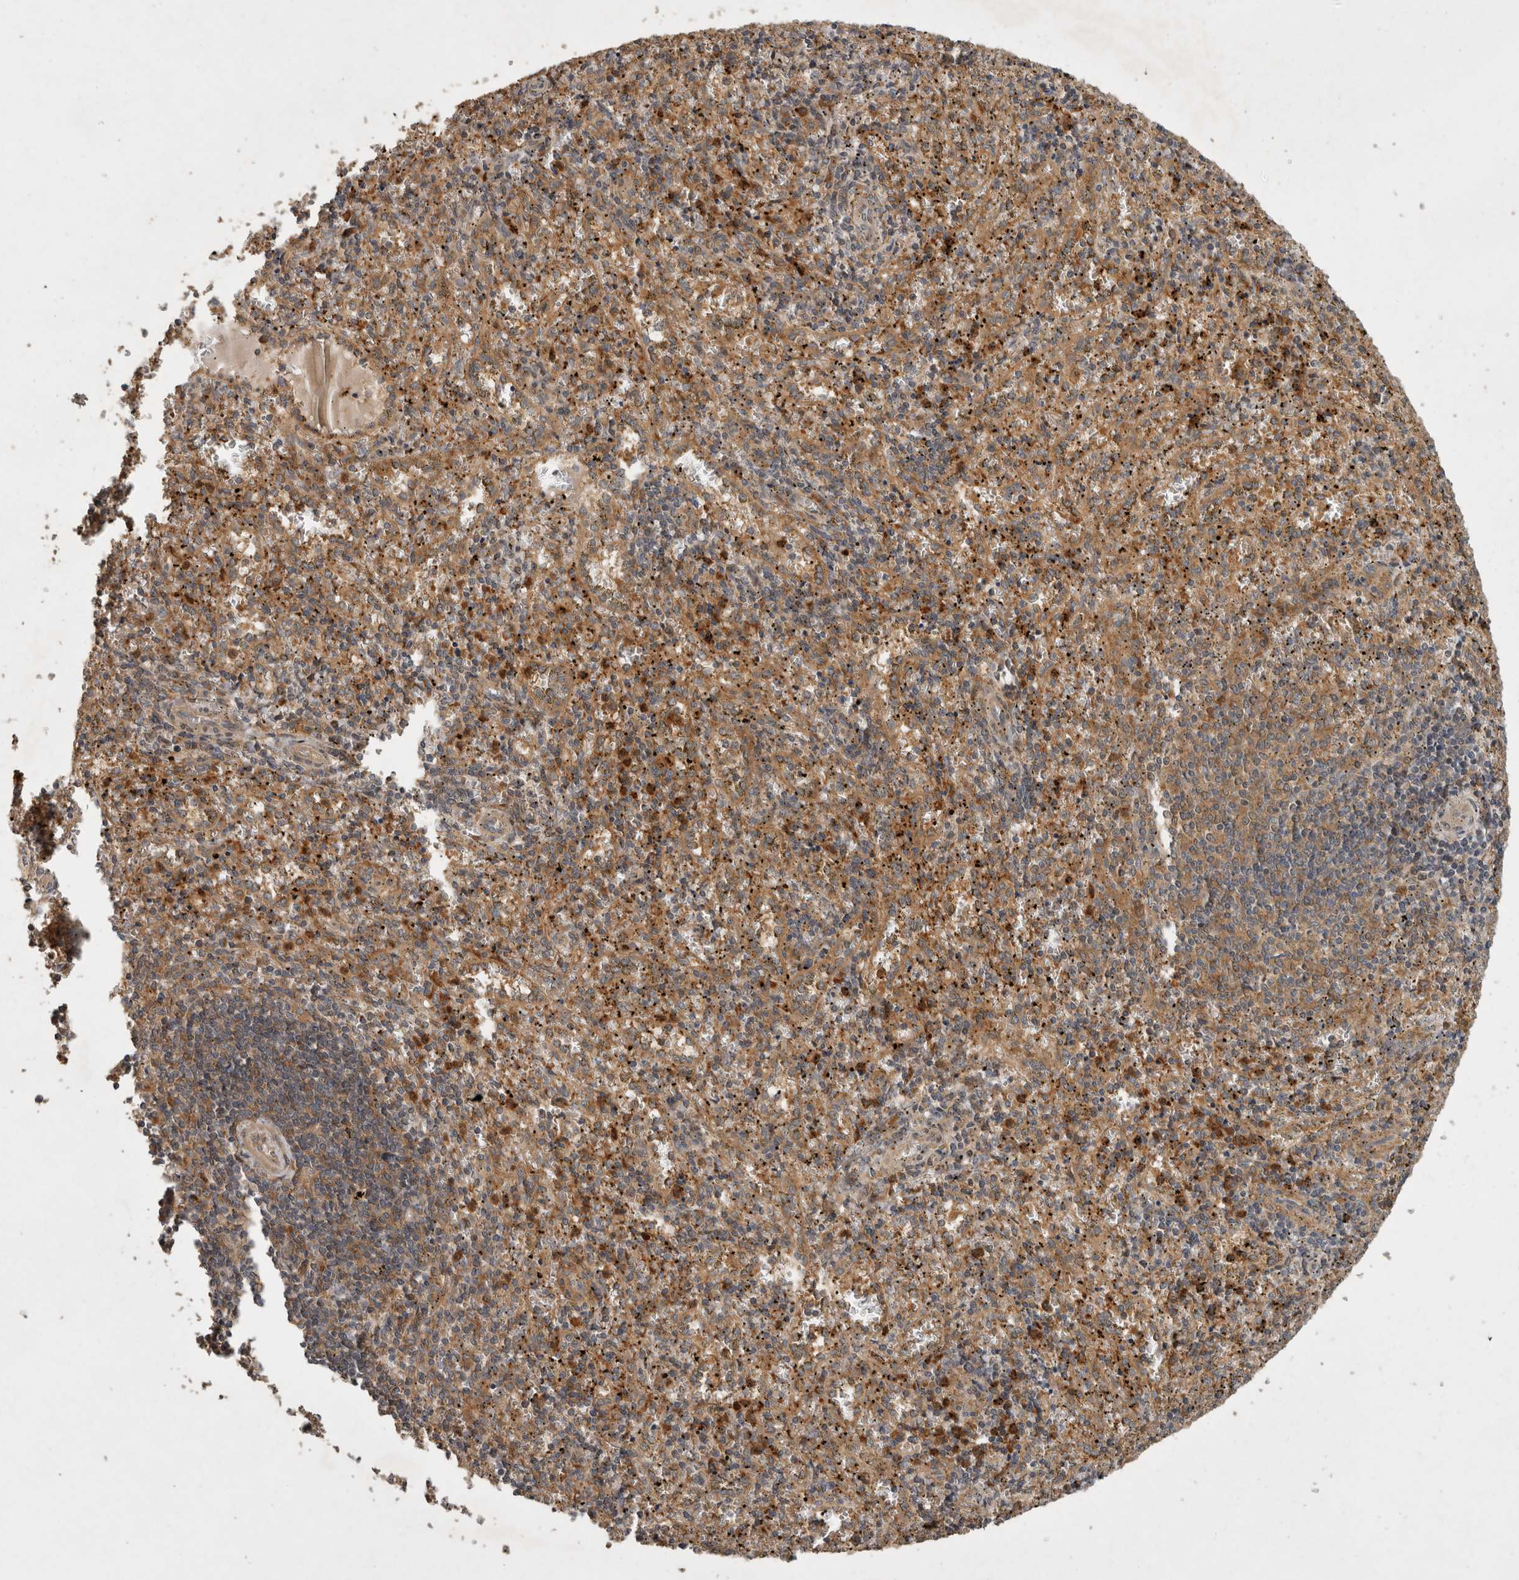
{"staining": {"intensity": "moderate", "quantity": ">75%", "location": "cytoplasmic/membranous"}, "tissue": "spleen", "cell_type": "Cells in red pulp", "image_type": "normal", "snomed": [{"axis": "morphology", "description": "Normal tissue, NOS"}, {"axis": "topography", "description": "Spleen"}], "caption": "Immunohistochemical staining of unremarkable human spleen shows moderate cytoplasmic/membranous protein expression in approximately >75% of cells in red pulp. The protein is shown in brown color, while the nuclei are stained blue.", "gene": "VEPH1", "patient": {"sex": "male", "age": 11}}